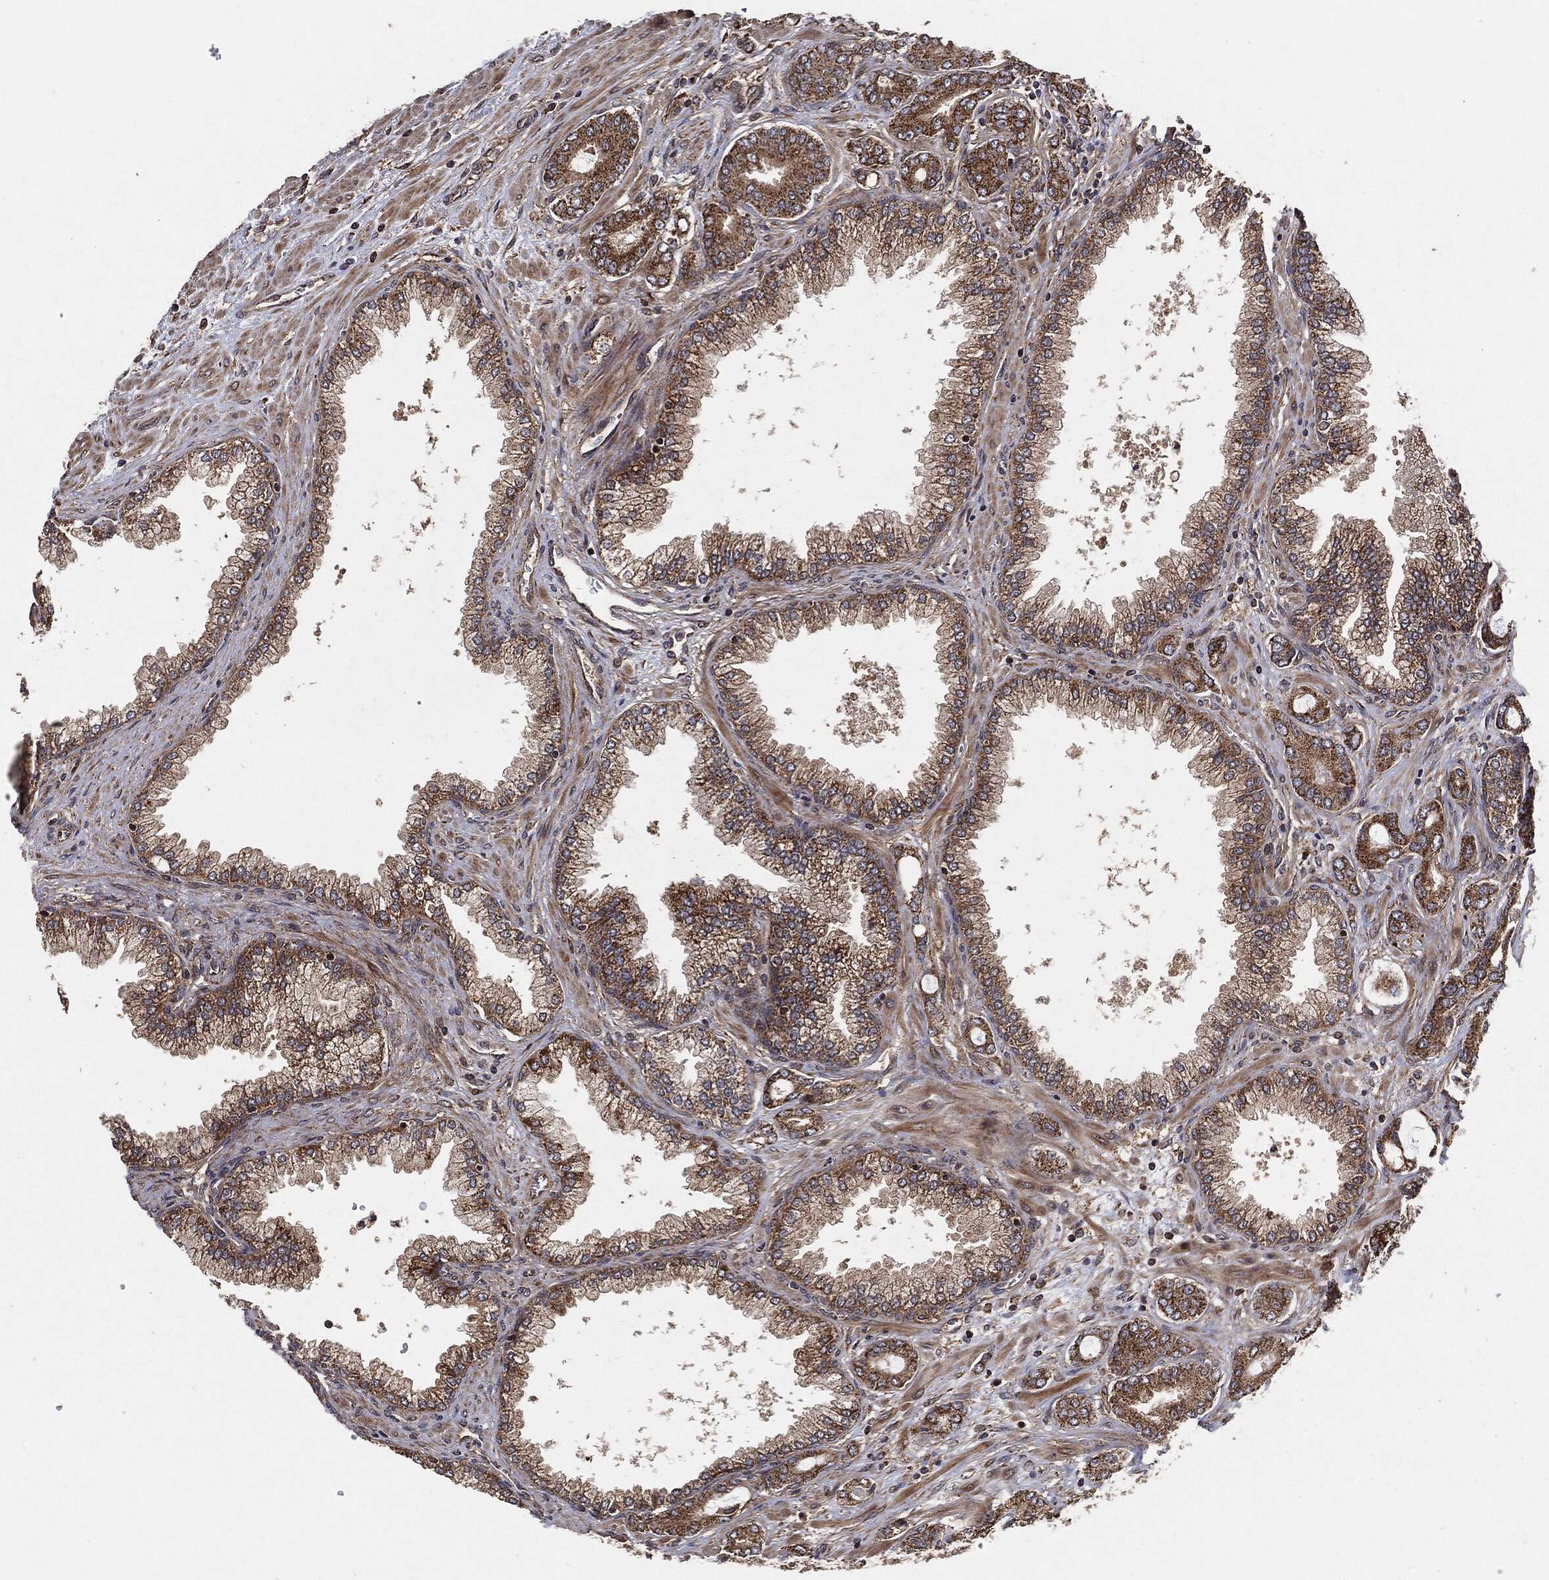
{"staining": {"intensity": "moderate", "quantity": ">75%", "location": "cytoplasmic/membranous"}, "tissue": "prostate cancer", "cell_type": "Tumor cells", "image_type": "cancer", "snomed": [{"axis": "morphology", "description": "Adenocarcinoma, Low grade"}, {"axis": "topography", "description": "Prostate"}], "caption": "This is an image of IHC staining of prostate adenocarcinoma (low-grade), which shows moderate expression in the cytoplasmic/membranous of tumor cells.", "gene": "BCAR1", "patient": {"sex": "male", "age": 68}}